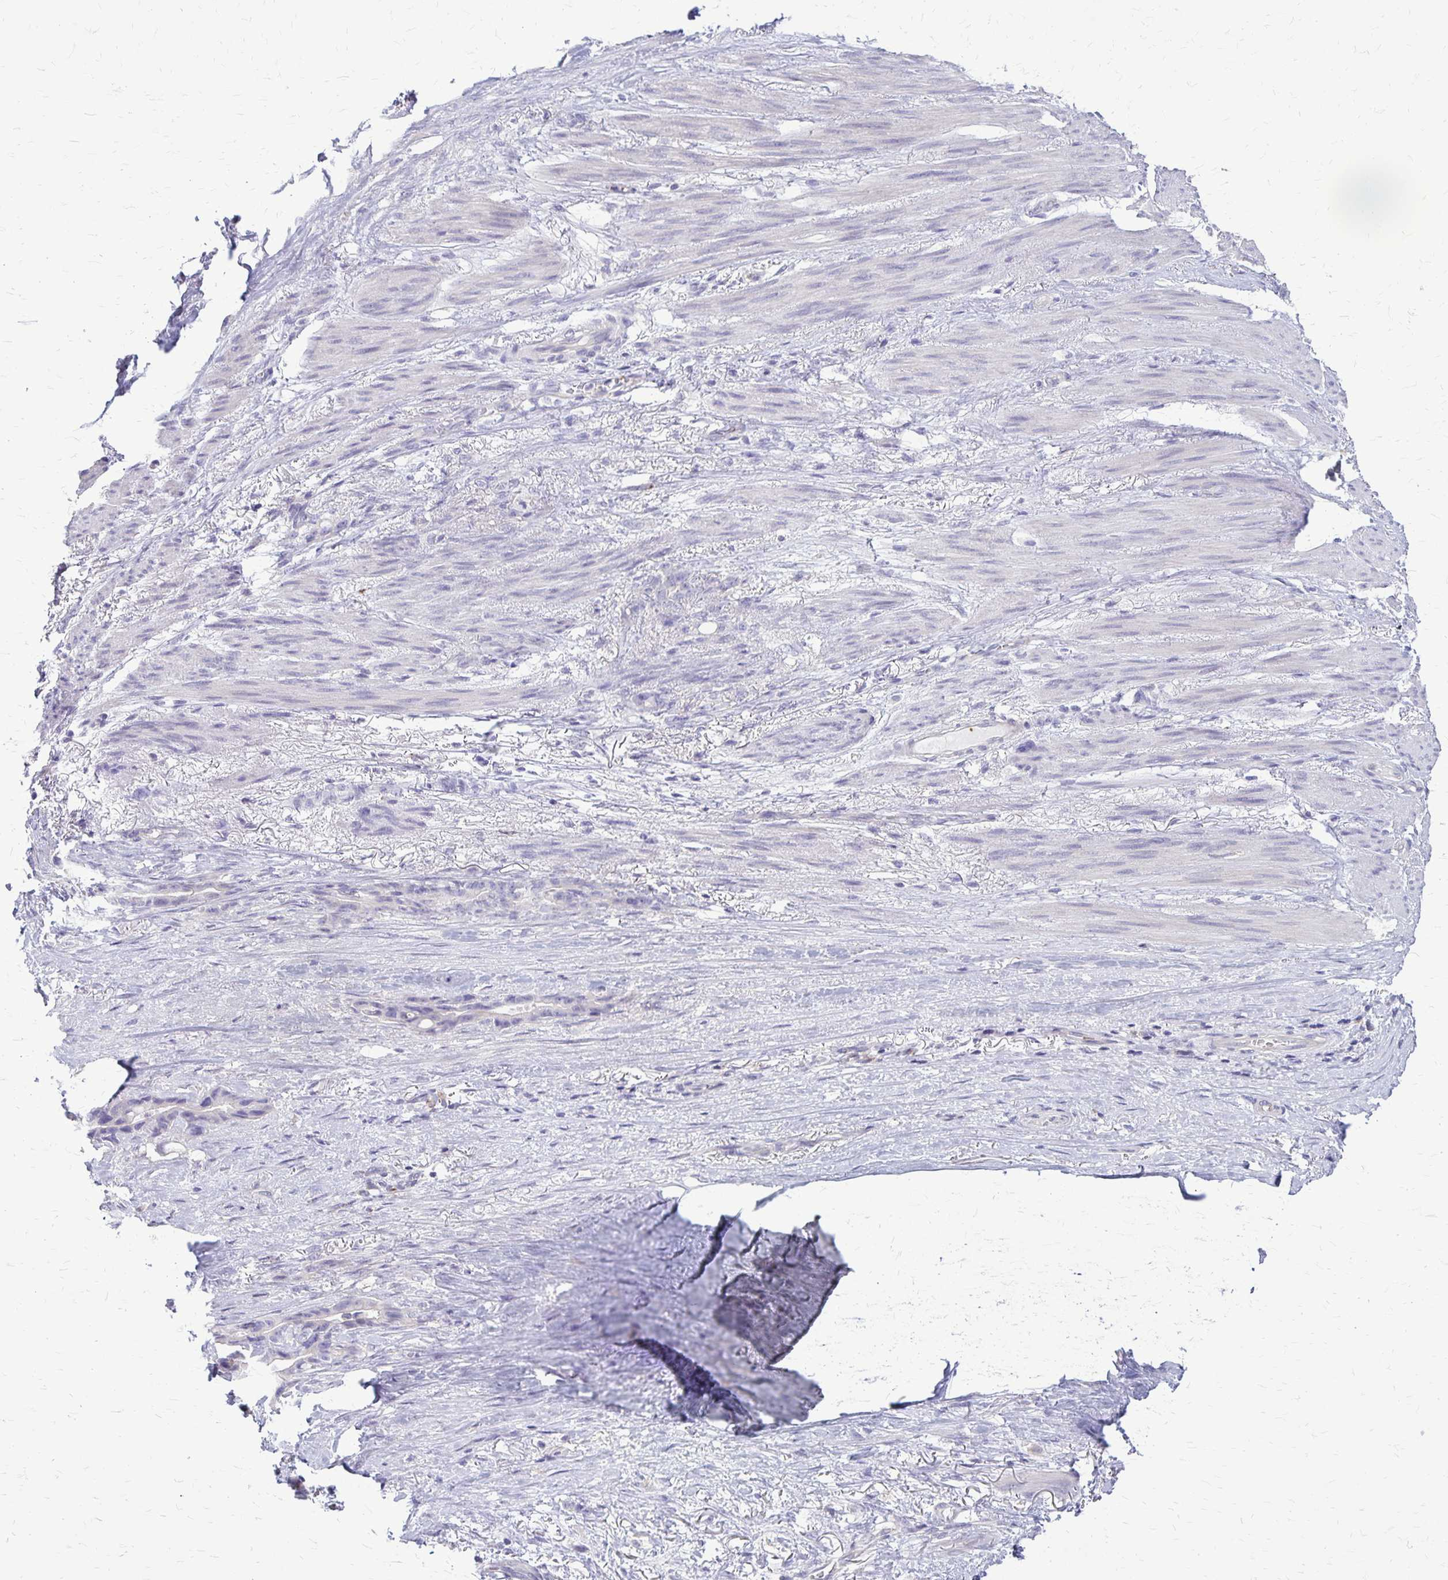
{"staining": {"intensity": "negative", "quantity": "none", "location": "none"}, "tissue": "stomach cancer", "cell_type": "Tumor cells", "image_type": "cancer", "snomed": [{"axis": "morphology", "description": "Normal tissue, NOS"}, {"axis": "morphology", "description": "Adenocarcinoma, NOS"}, {"axis": "topography", "description": "Esophagus"}, {"axis": "topography", "description": "Stomach, upper"}], "caption": "An image of human stomach cancer is negative for staining in tumor cells.", "gene": "GP9", "patient": {"sex": "male", "age": 62}}